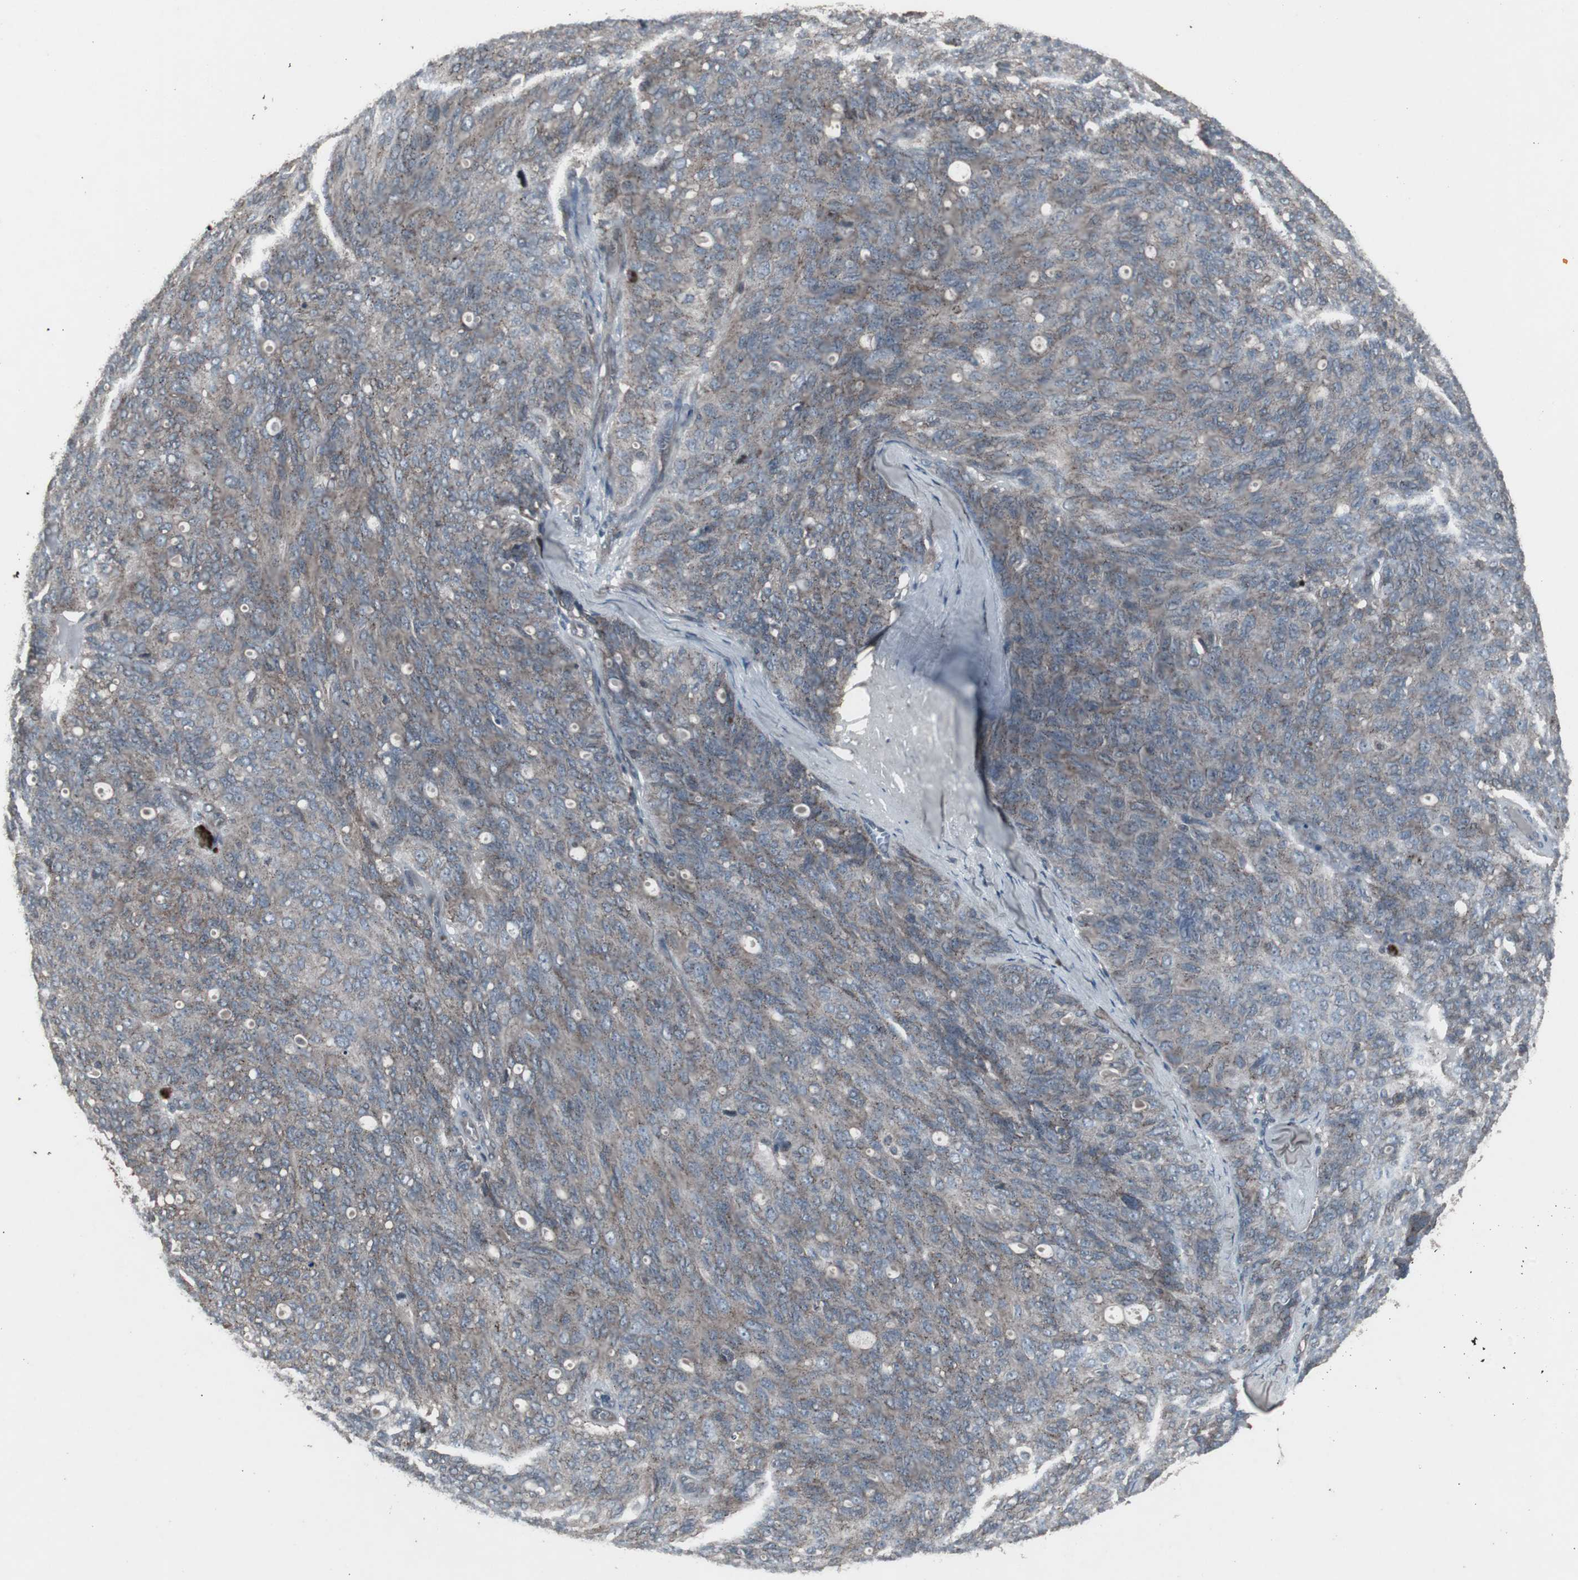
{"staining": {"intensity": "weak", "quantity": "<25%", "location": "cytoplasmic/membranous"}, "tissue": "ovarian cancer", "cell_type": "Tumor cells", "image_type": "cancer", "snomed": [{"axis": "morphology", "description": "Carcinoma, endometroid"}, {"axis": "topography", "description": "Ovary"}], "caption": "Tumor cells show no significant protein expression in ovarian cancer.", "gene": "SSTR2", "patient": {"sex": "female", "age": 60}}